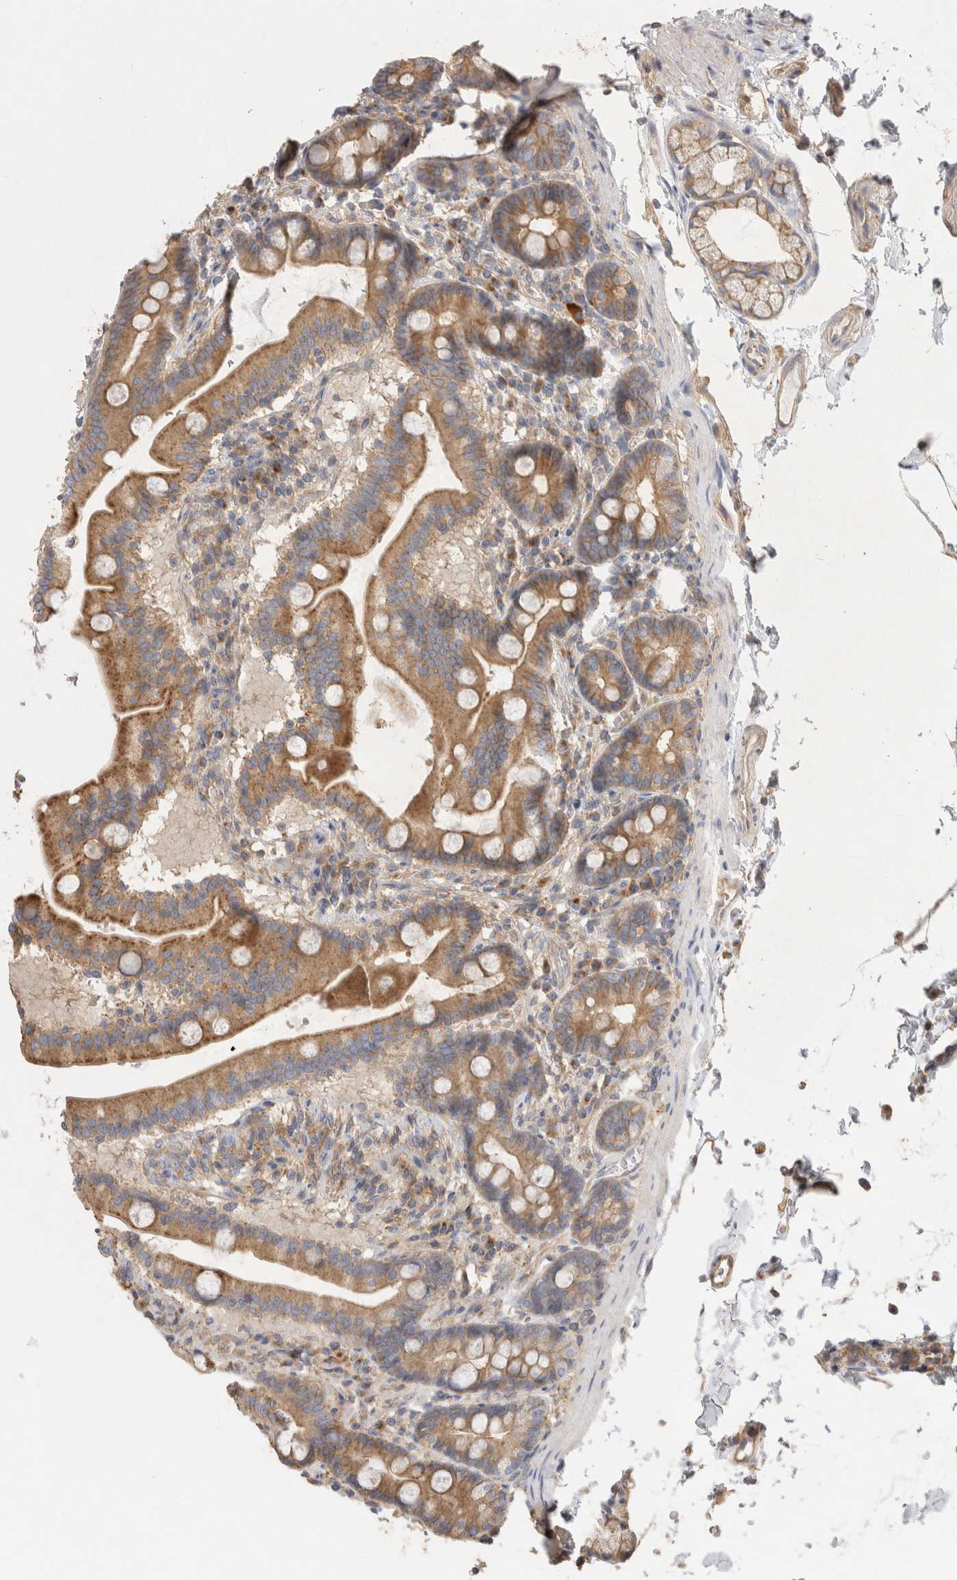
{"staining": {"intensity": "moderate", "quantity": ">75%", "location": "cytoplasmic/membranous"}, "tissue": "duodenum", "cell_type": "Glandular cells", "image_type": "normal", "snomed": [{"axis": "morphology", "description": "Normal tissue, NOS"}, {"axis": "topography", "description": "Duodenum"}], "caption": "Benign duodenum was stained to show a protein in brown. There is medium levels of moderate cytoplasmic/membranous positivity in approximately >75% of glandular cells.", "gene": "CHMP6", "patient": {"sex": "male", "age": 54}}